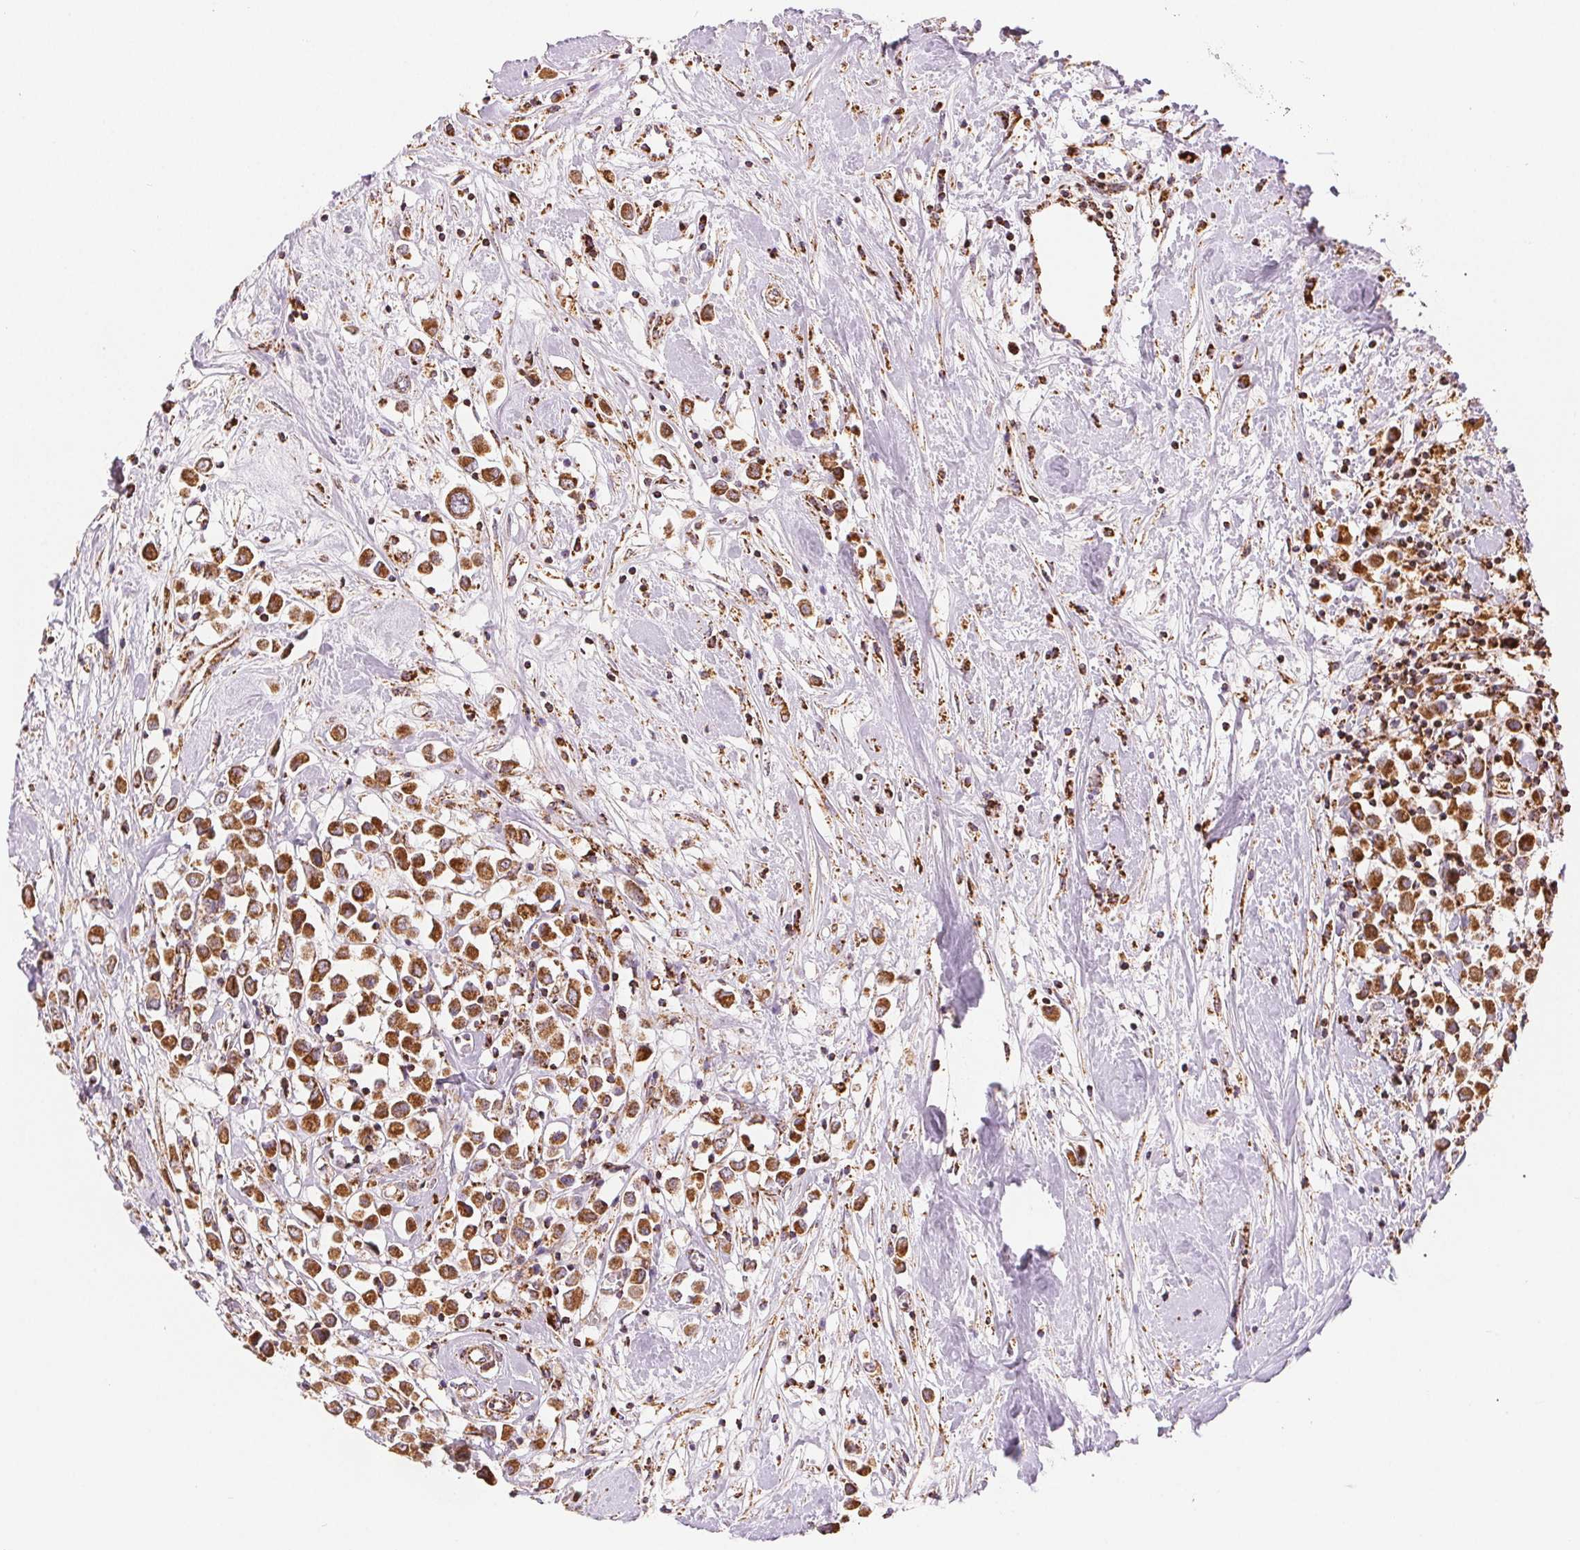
{"staining": {"intensity": "strong", "quantity": ">75%", "location": "cytoplasmic/membranous"}, "tissue": "breast cancer", "cell_type": "Tumor cells", "image_type": "cancer", "snomed": [{"axis": "morphology", "description": "Duct carcinoma"}, {"axis": "topography", "description": "Breast"}], "caption": "Brown immunohistochemical staining in human breast invasive ductal carcinoma demonstrates strong cytoplasmic/membranous staining in about >75% of tumor cells. (DAB (3,3'-diaminobenzidine) IHC, brown staining for protein, blue staining for nuclei).", "gene": "SDHB", "patient": {"sex": "female", "age": 61}}